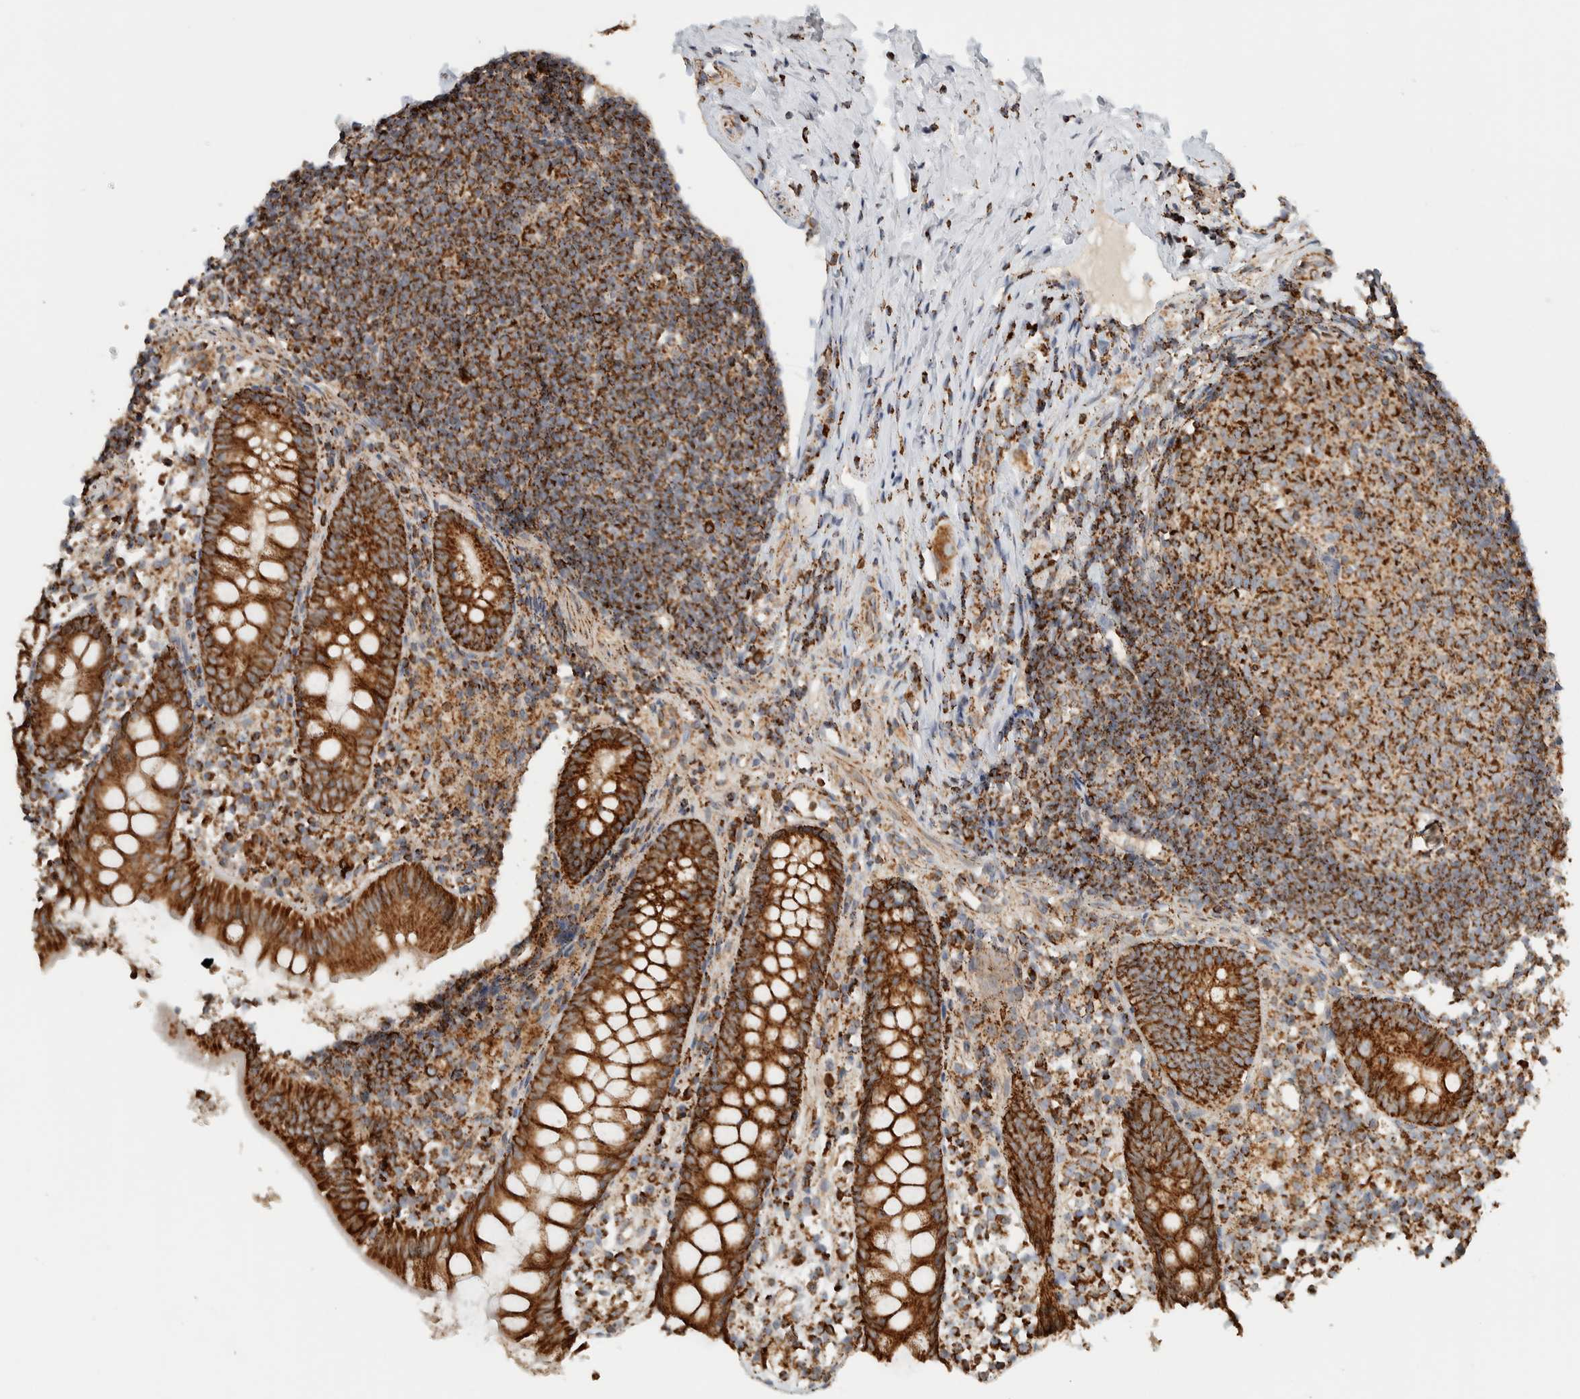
{"staining": {"intensity": "strong", "quantity": ">75%", "location": "cytoplasmic/membranous"}, "tissue": "appendix", "cell_type": "Glandular cells", "image_type": "normal", "snomed": [{"axis": "morphology", "description": "Normal tissue, NOS"}, {"axis": "topography", "description": "Appendix"}], "caption": "DAB immunohistochemical staining of unremarkable appendix demonstrates strong cytoplasmic/membranous protein positivity in approximately >75% of glandular cells.", "gene": "ZNF454", "patient": {"sex": "female", "age": 20}}